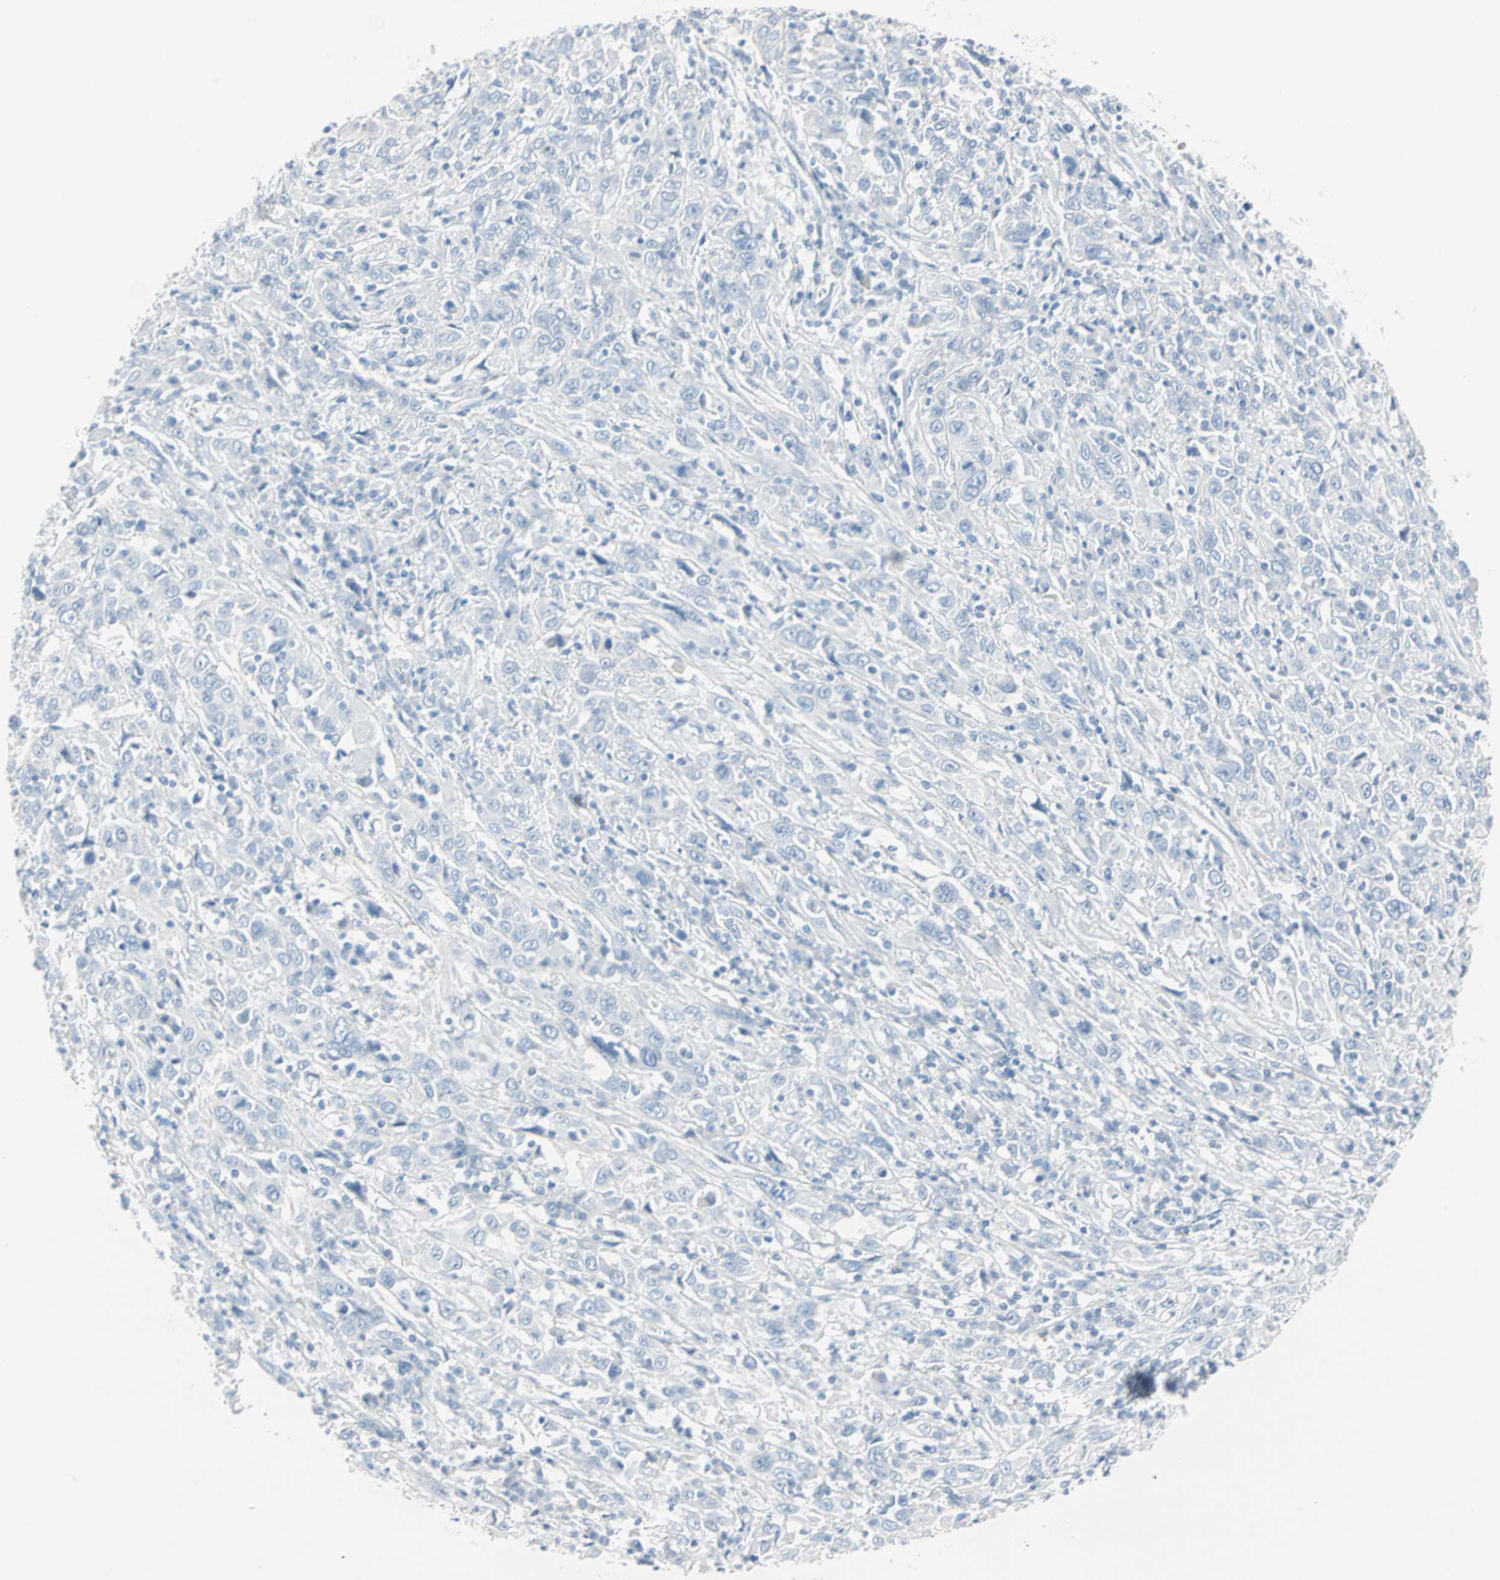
{"staining": {"intensity": "negative", "quantity": "none", "location": "none"}, "tissue": "cervical cancer", "cell_type": "Tumor cells", "image_type": "cancer", "snomed": [{"axis": "morphology", "description": "Squamous cell carcinoma, NOS"}, {"axis": "topography", "description": "Cervix"}], "caption": "A histopathology image of cervical cancer stained for a protein shows no brown staining in tumor cells.", "gene": "STX1A", "patient": {"sex": "female", "age": 46}}